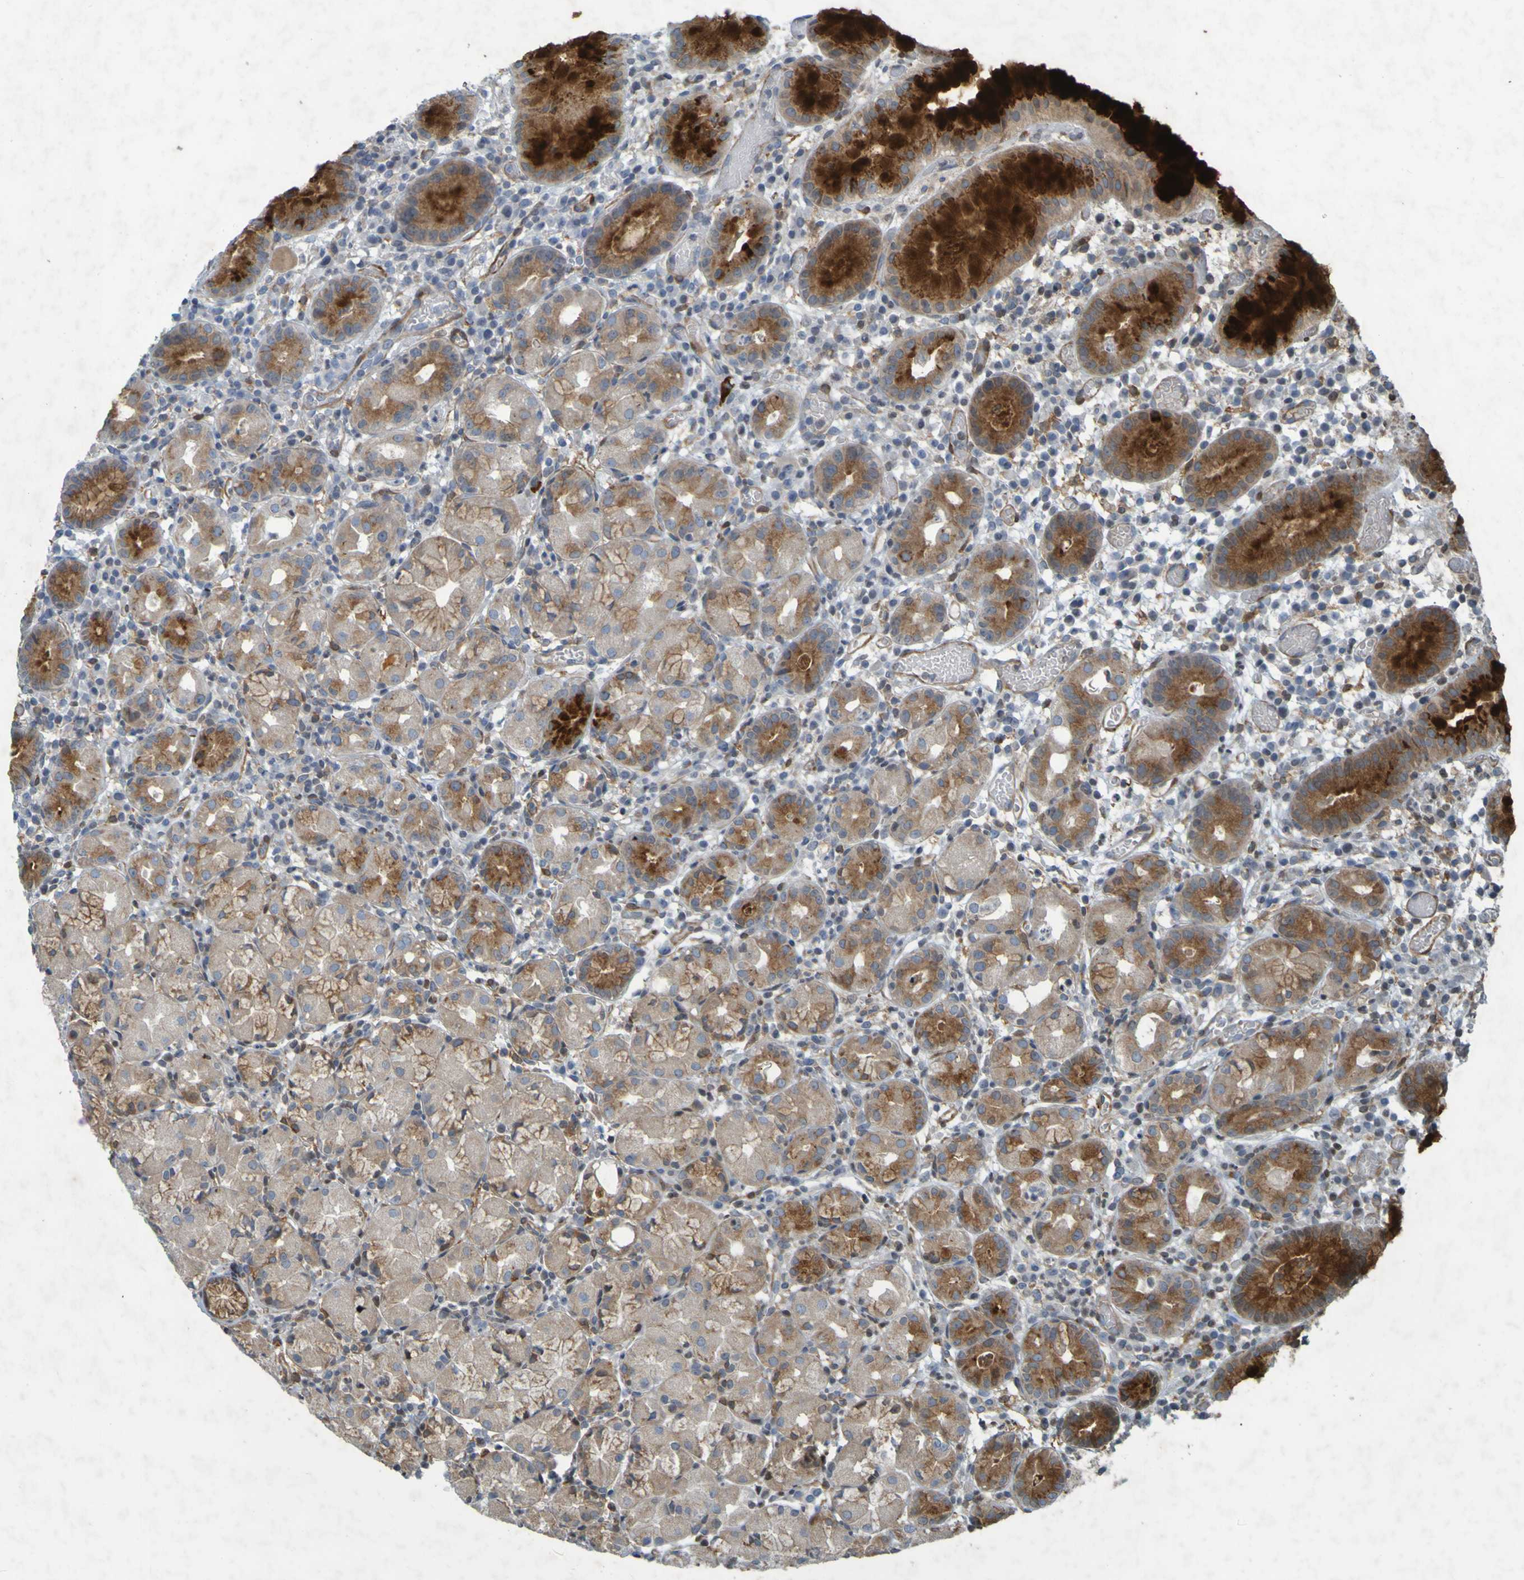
{"staining": {"intensity": "strong", "quantity": "25%-75%", "location": "cytoplasmic/membranous"}, "tissue": "stomach", "cell_type": "Glandular cells", "image_type": "normal", "snomed": [{"axis": "morphology", "description": "Normal tissue, NOS"}, {"axis": "topography", "description": "Stomach"}, {"axis": "topography", "description": "Stomach, lower"}], "caption": "A brown stain highlights strong cytoplasmic/membranous positivity of a protein in glandular cells of benign stomach. (DAB (3,3'-diaminobenzidine) = brown stain, brightfield microscopy at high magnification).", "gene": "GUCY1A1", "patient": {"sex": "female", "age": 75}}